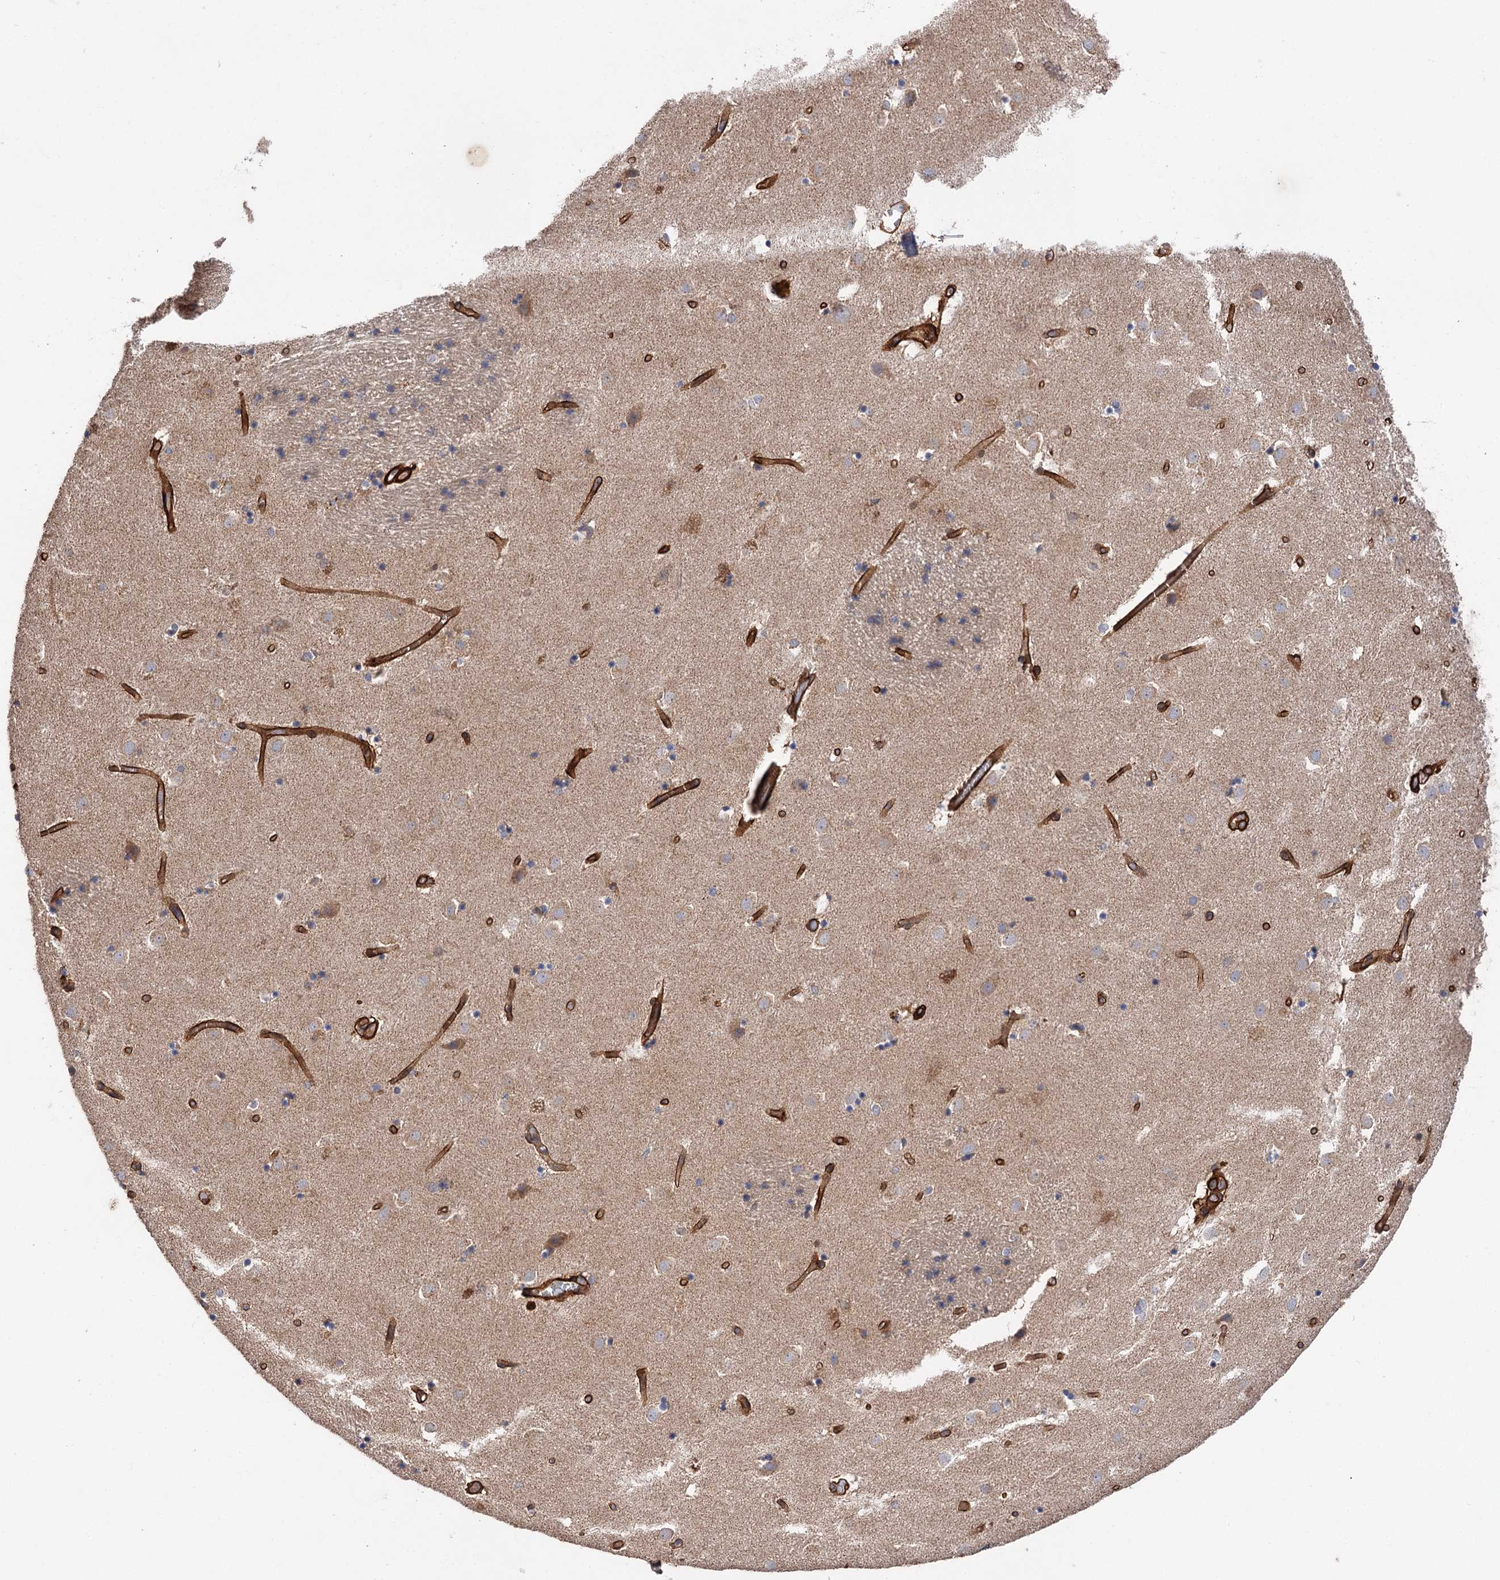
{"staining": {"intensity": "negative", "quantity": "none", "location": "none"}, "tissue": "caudate", "cell_type": "Glial cells", "image_type": "normal", "snomed": [{"axis": "morphology", "description": "Normal tissue, NOS"}, {"axis": "topography", "description": "Lateral ventricle wall"}], "caption": "Glial cells are negative for protein expression in normal human caudate. (Brightfield microscopy of DAB (3,3'-diaminobenzidine) immunohistochemistry at high magnification).", "gene": "CSAD", "patient": {"sex": "male", "age": 70}}